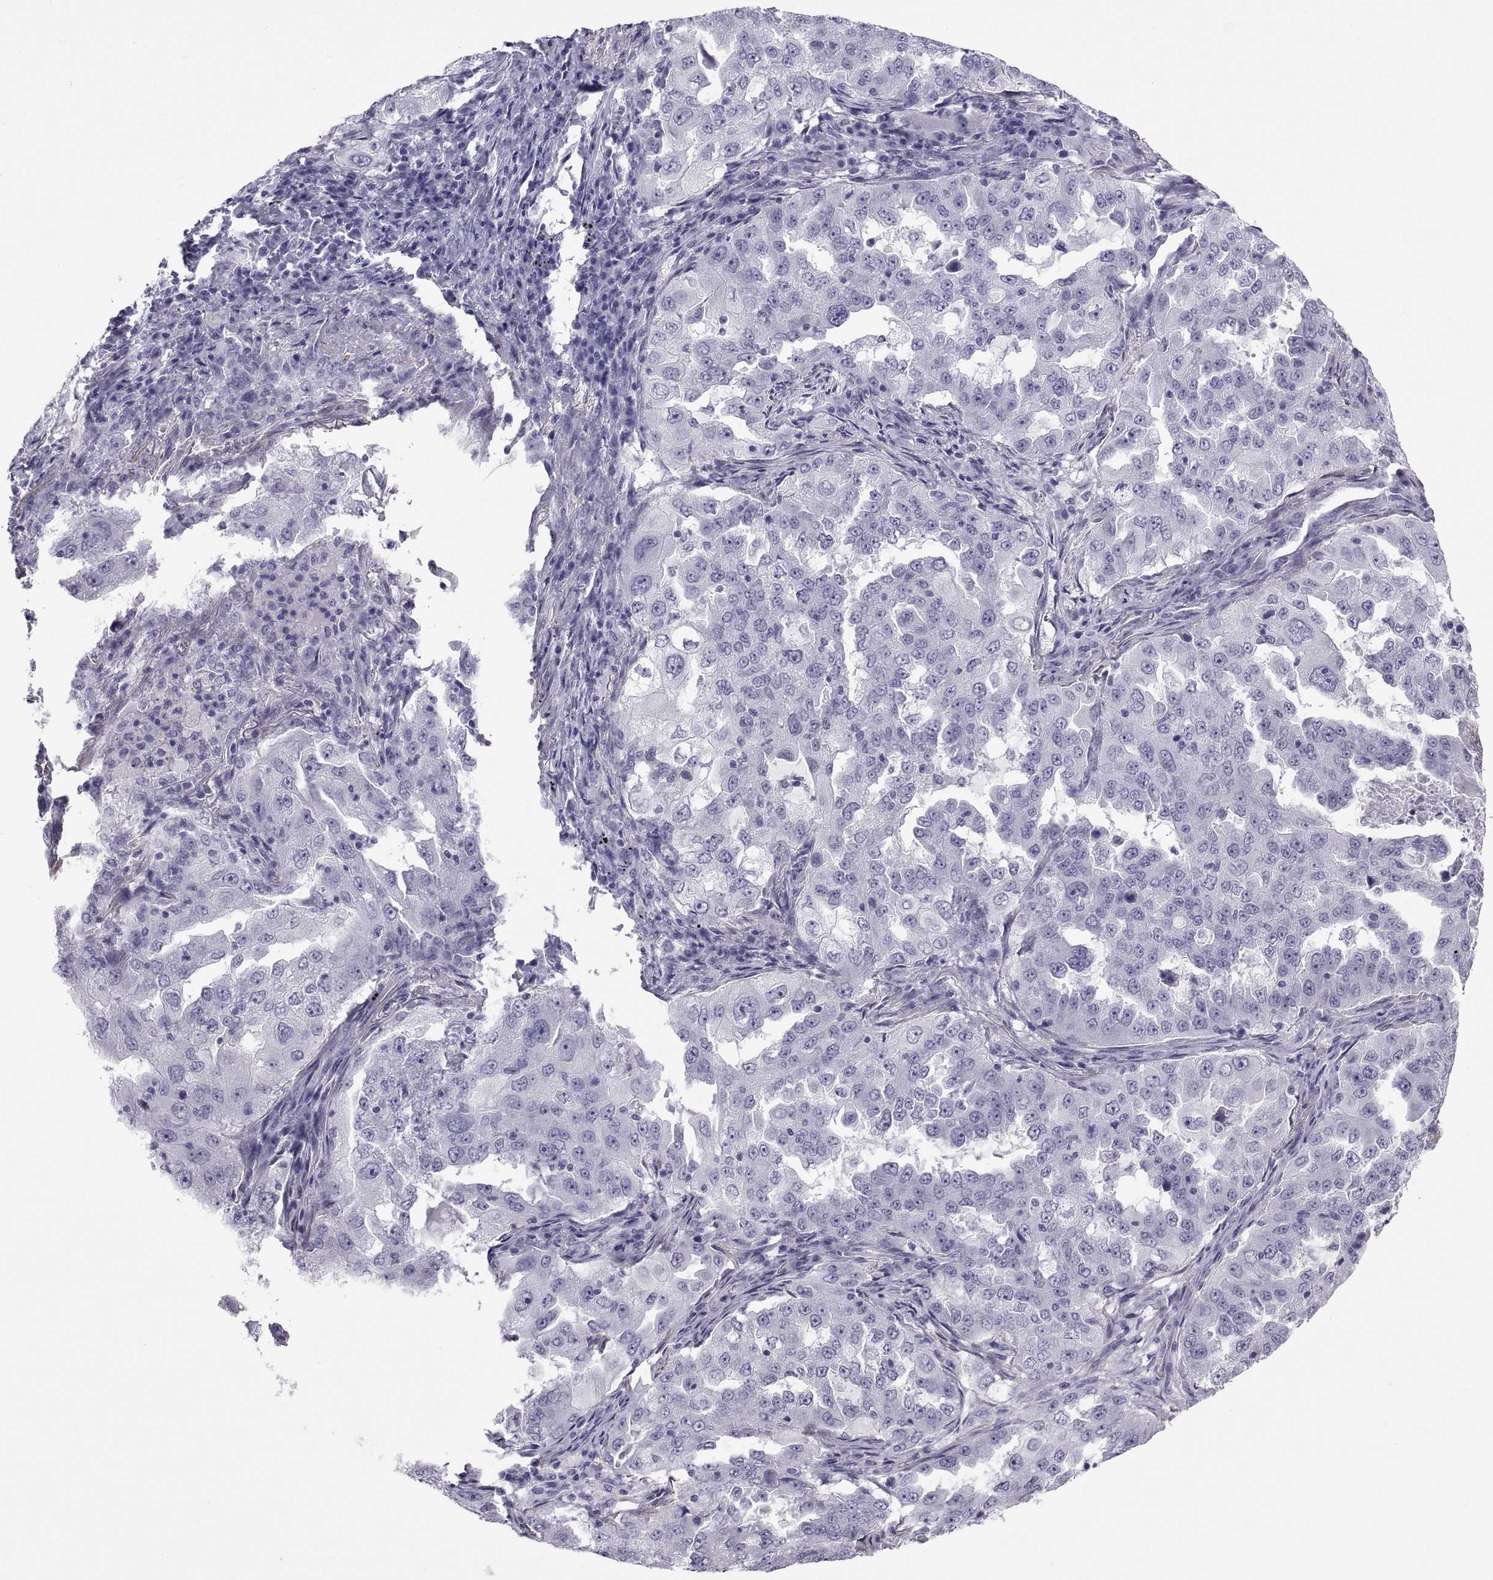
{"staining": {"intensity": "negative", "quantity": "none", "location": "none"}, "tissue": "lung cancer", "cell_type": "Tumor cells", "image_type": "cancer", "snomed": [{"axis": "morphology", "description": "Adenocarcinoma, NOS"}, {"axis": "topography", "description": "Lung"}], "caption": "Protein analysis of adenocarcinoma (lung) exhibits no significant staining in tumor cells.", "gene": "MAGEB1", "patient": {"sex": "female", "age": 61}}